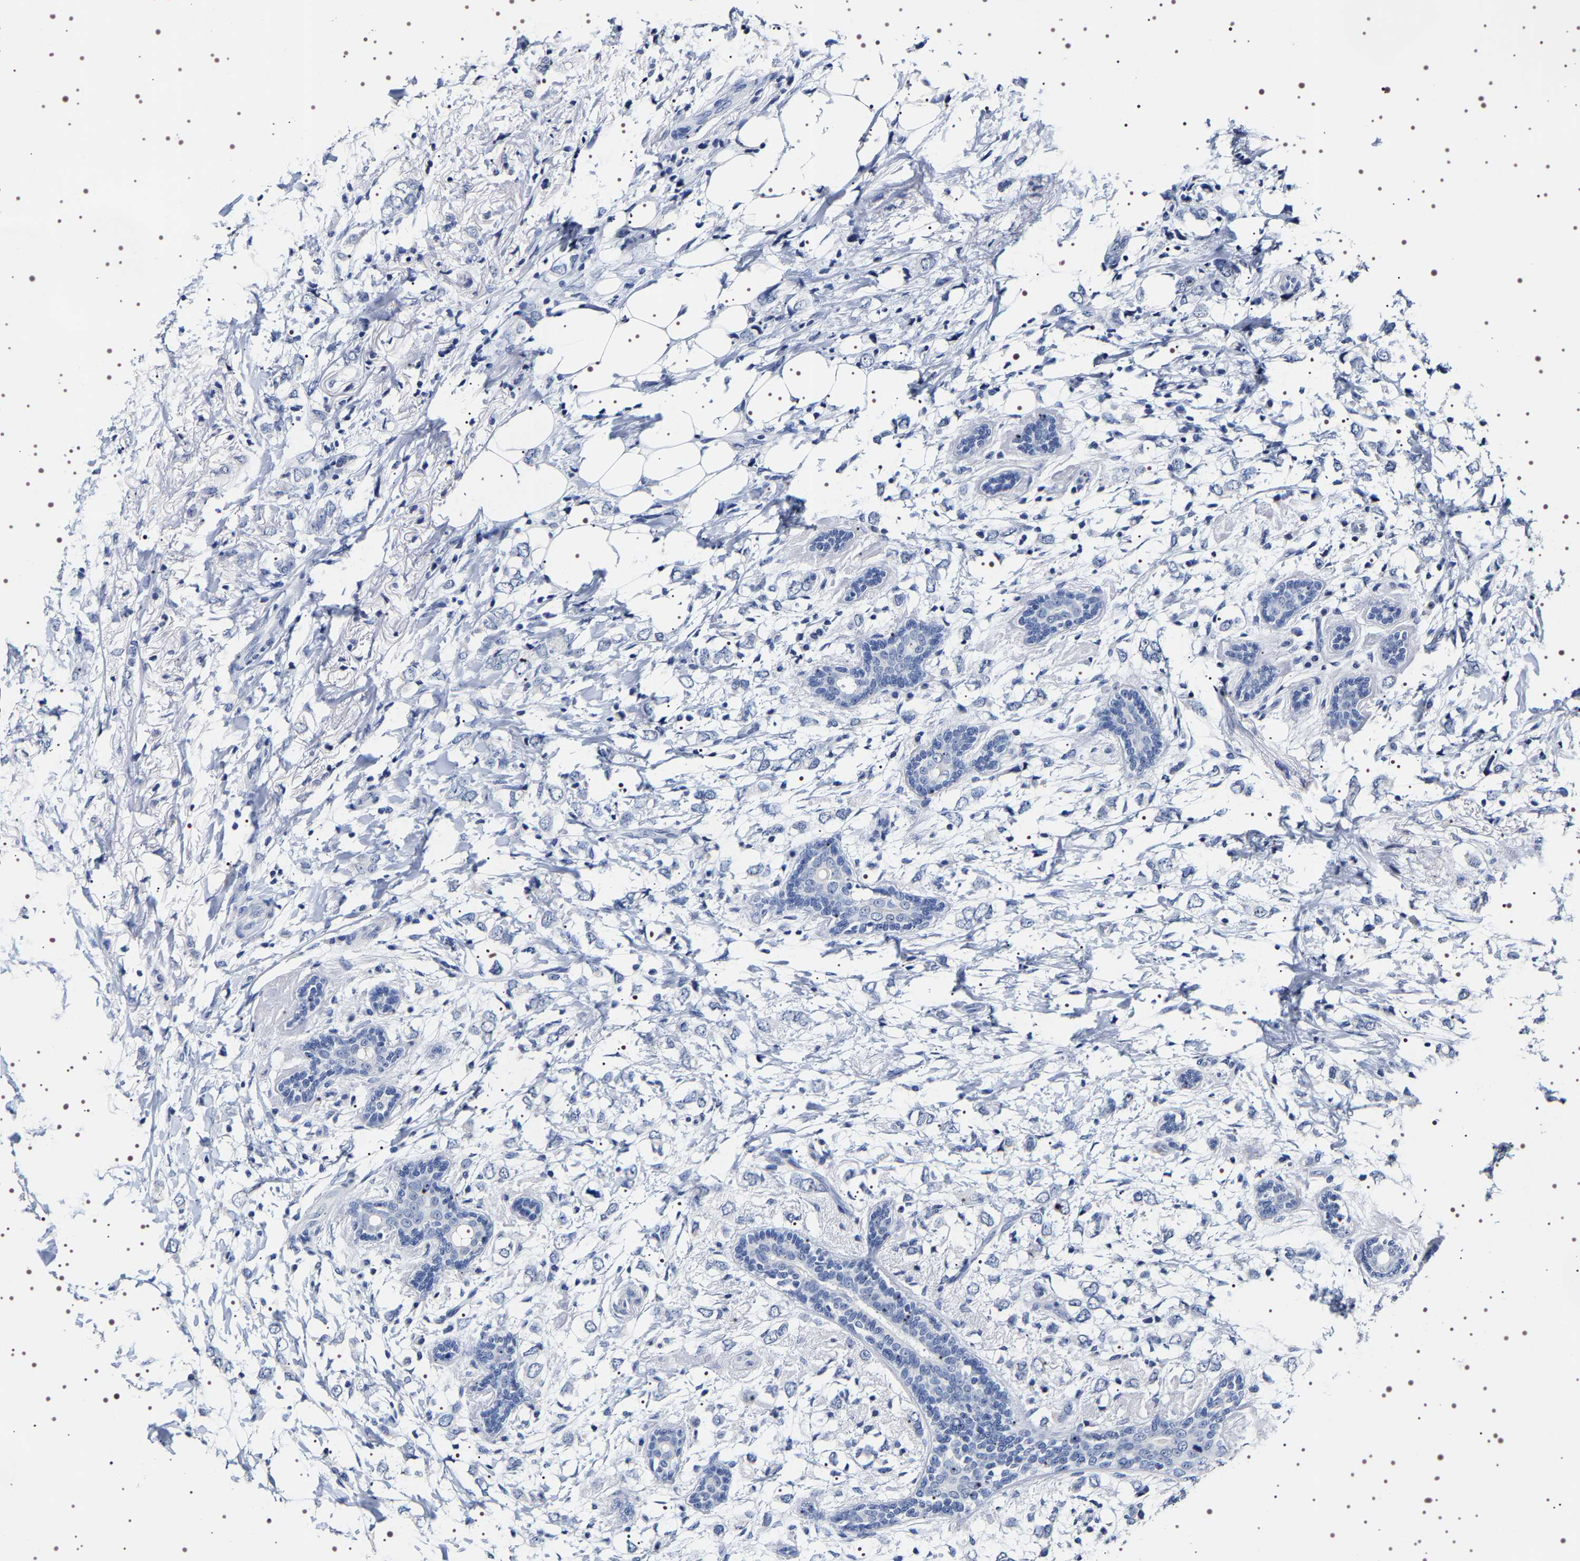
{"staining": {"intensity": "negative", "quantity": "none", "location": "none"}, "tissue": "breast cancer", "cell_type": "Tumor cells", "image_type": "cancer", "snomed": [{"axis": "morphology", "description": "Normal tissue, NOS"}, {"axis": "morphology", "description": "Lobular carcinoma"}, {"axis": "topography", "description": "Breast"}], "caption": "An immunohistochemistry (IHC) photomicrograph of breast cancer is shown. There is no staining in tumor cells of breast cancer.", "gene": "UBQLN3", "patient": {"sex": "female", "age": 47}}